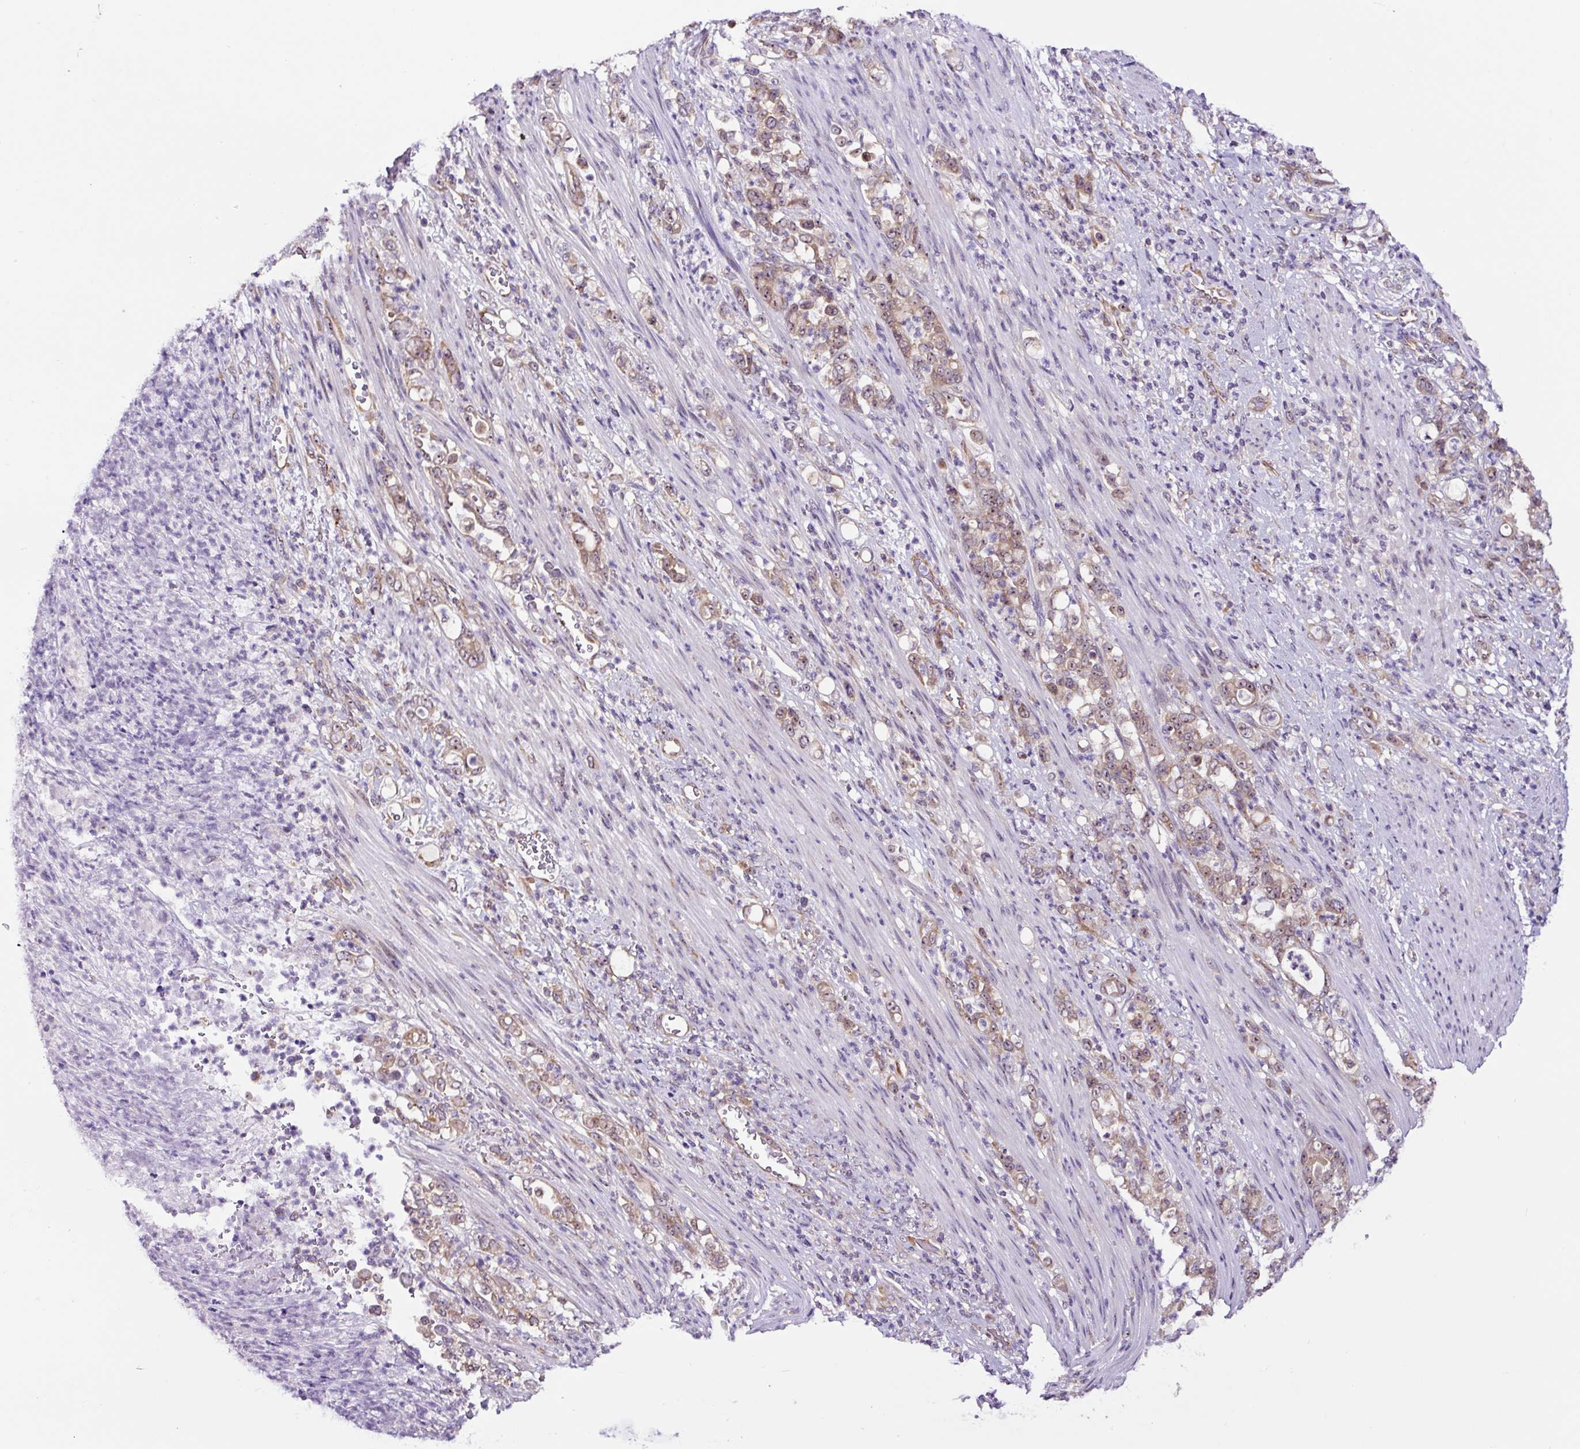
{"staining": {"intensity": "moderate", "quantity": ">75%", "location": "cytoplasmic/membranous,nuclear"}, "tissue": "stomach cancer", "cell_type": "Tumor cells", "image_type": "cancer", "snomed": [{"axis": "morphology", "description": "Normal tissue, NOS"}, {"axis": "morphology", "description": "Adenocarcinoma, NOS"}, {"axis": "topography", "description": "Stomach"}], "caption": "The histopathology image displays immunohistochemical staining of adenocarcinoma (stomach). There is moderate cytoplasmic/membranous and nuclear expression is appreciated in about >75% of tumor cells. The staining is performed using DAB (3,3'-diaminobenzidine) brown chromogen to label protein expression. The nuclei are counter-stained blue using hematoxylin.", "gene": "NOM1", "patient": {"sex": "female", "age": 79}}